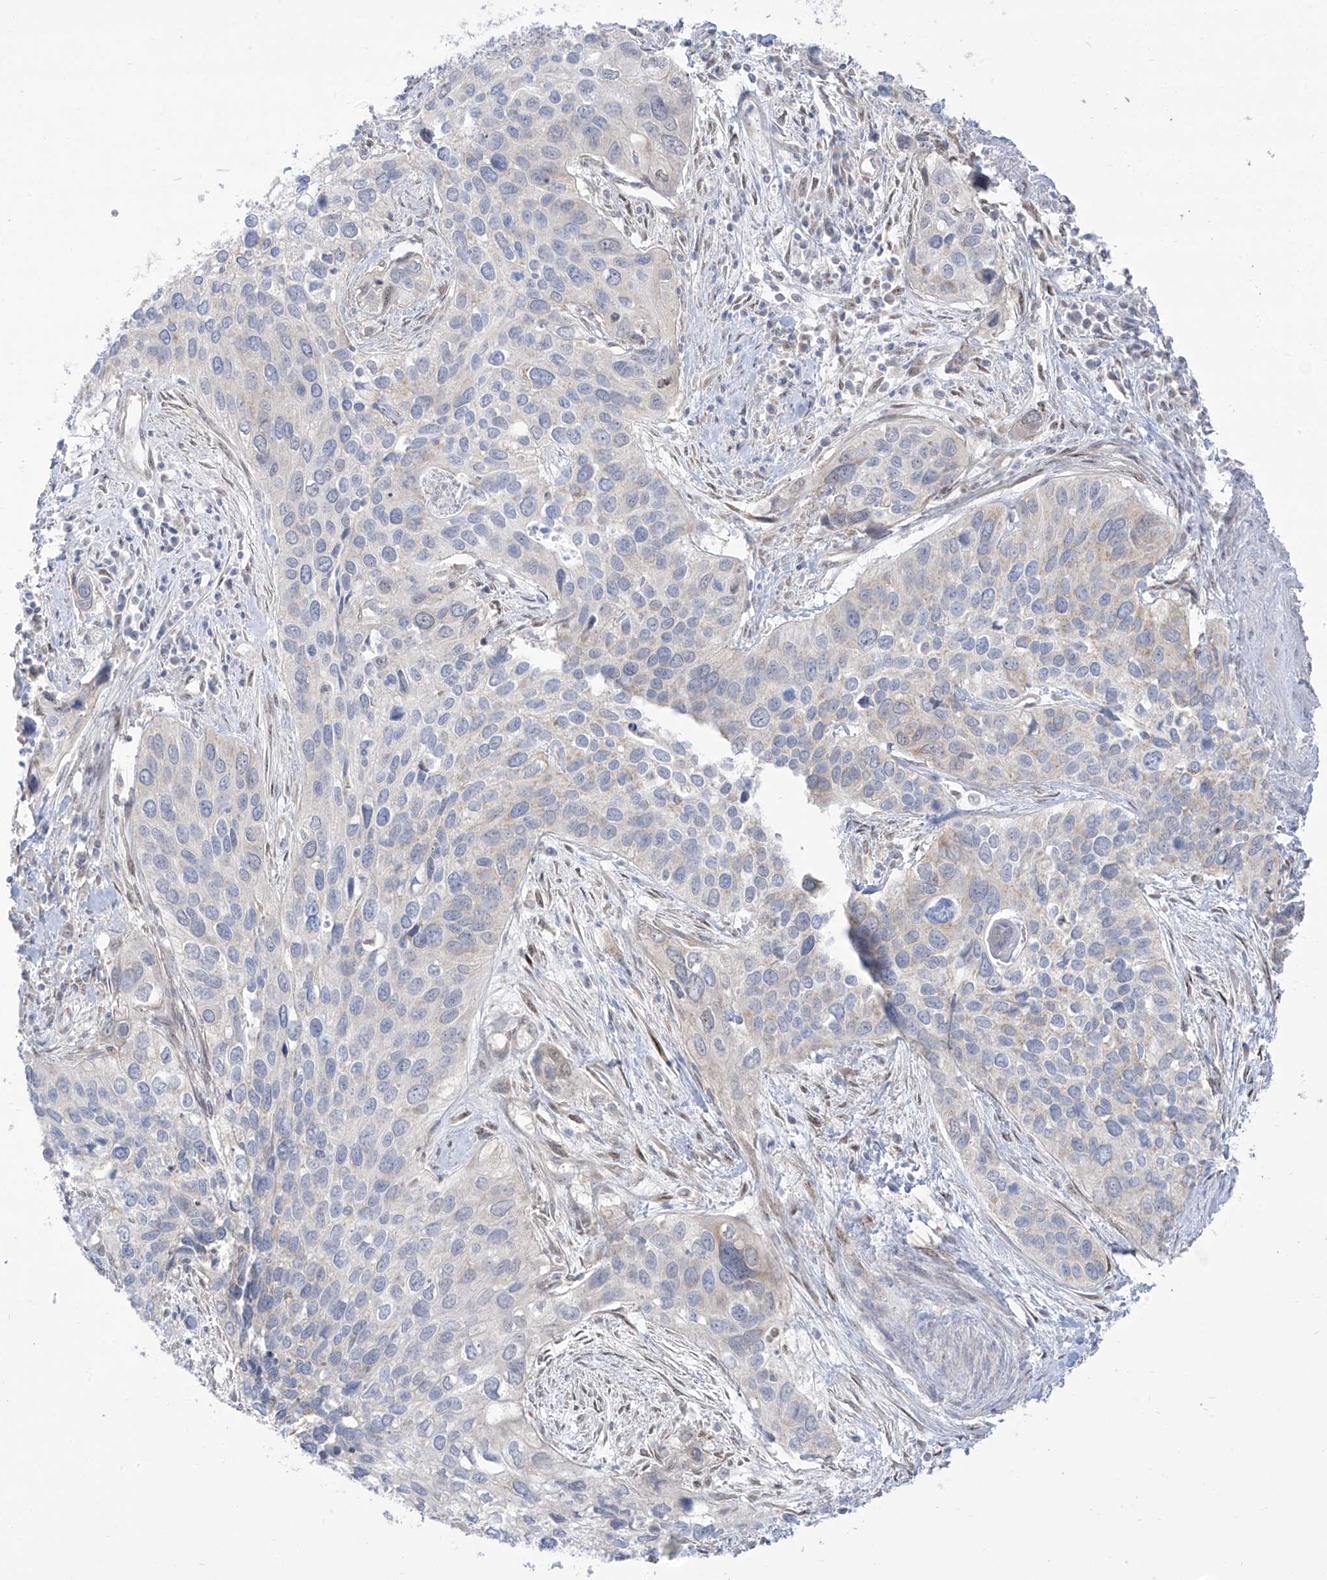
{"staining": {"intensity": "weak", "quantity": "<25%", "location": "cytoplasmic/membranous"}, "tissue": "cervical cancer", "cell_type": "Tumor cells", "image_type": "cancer", "snomed": [{"axis": "morphology", "description": "Squamous cell carcinoma, NOS"}, {"axis": "topography", "description": "Cervix"}], "caption": "IHC of cervical cancer (squamous cell carcinoma) displays no positivity in tumor cells.", "gene": "ARHGEF40", "patient": {"sex": "female", "age": 55}}